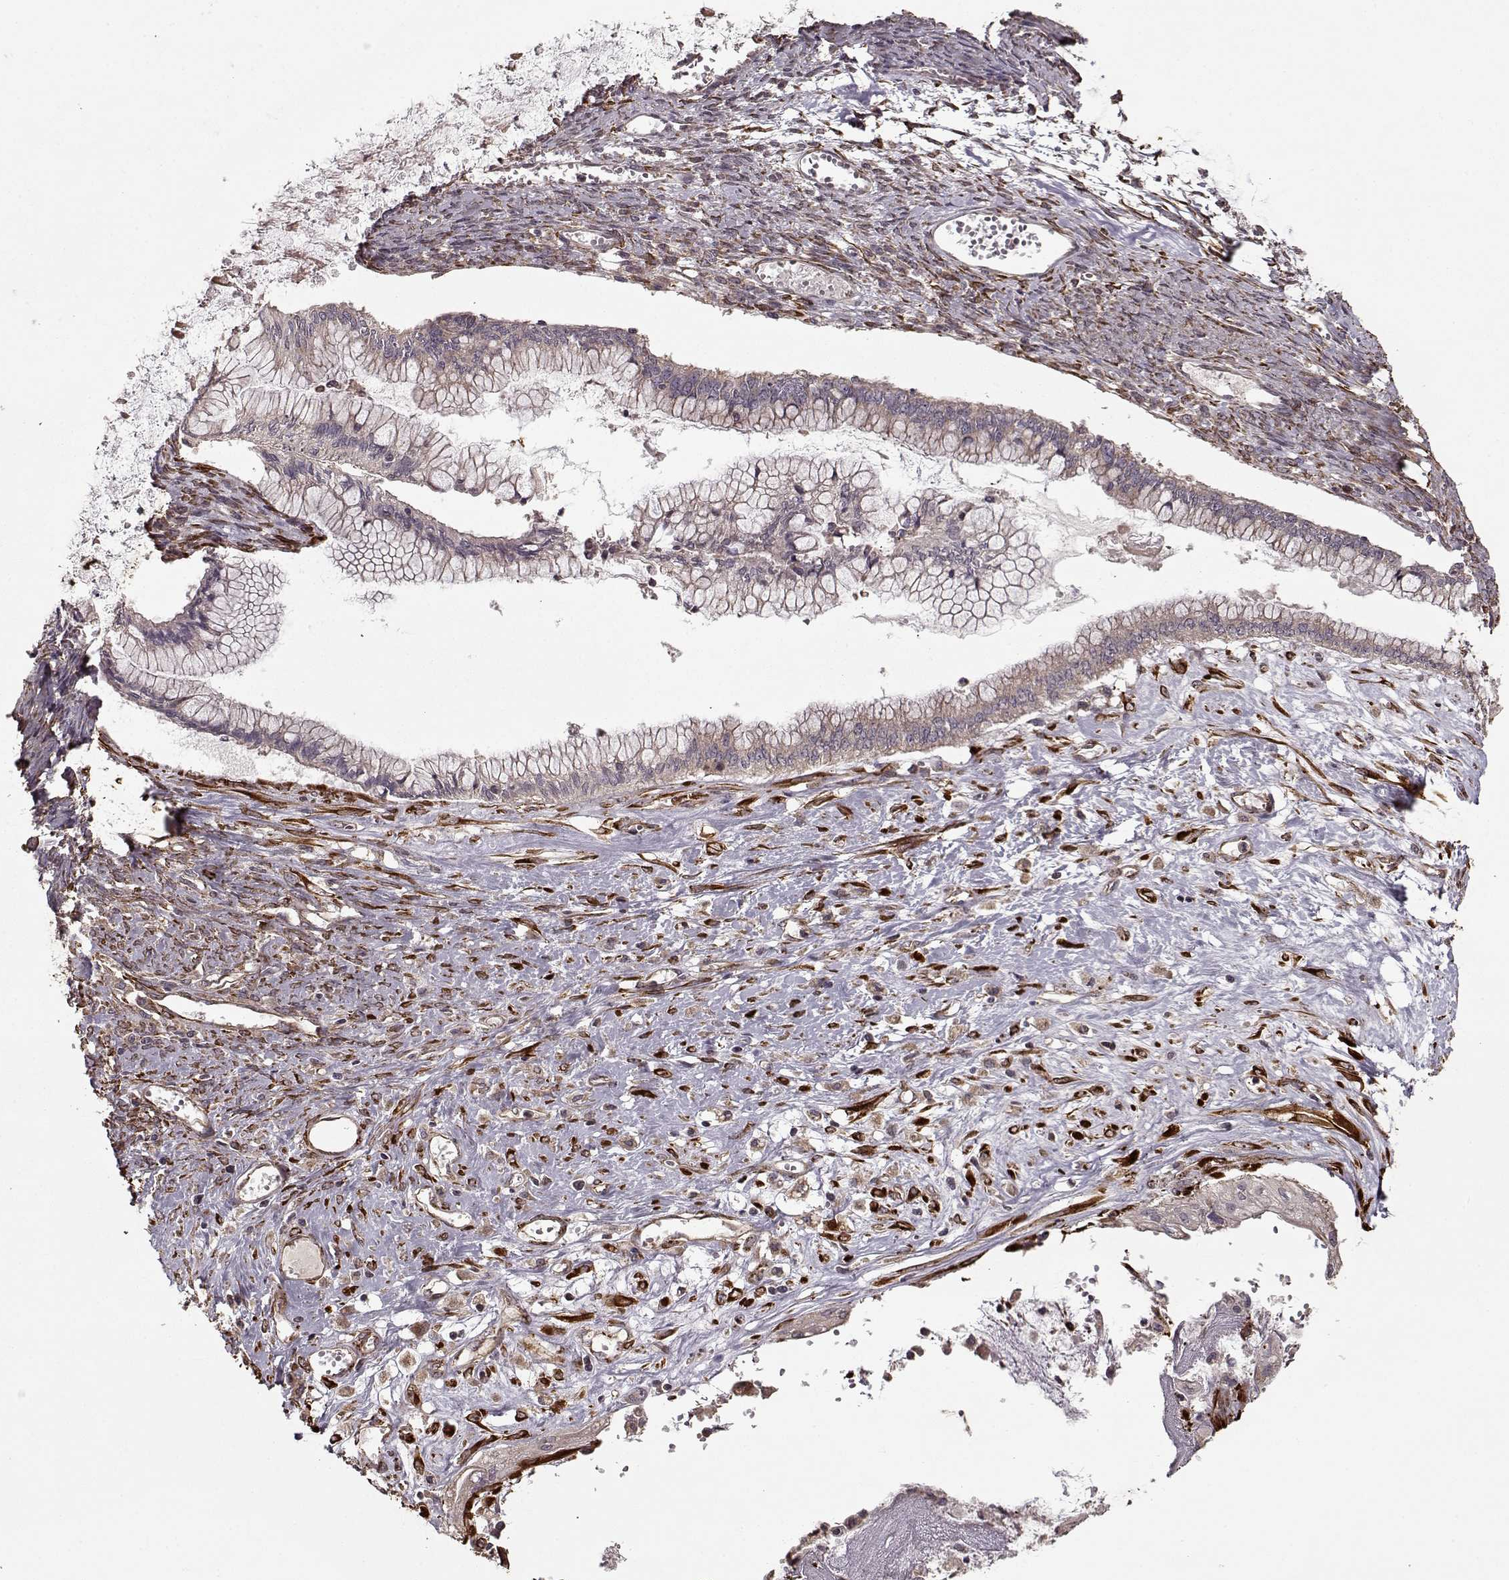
{"staining": {"intensity": "weak", "quantity": ">75%", "location": "cytoplasmic/membranous"}, "tissue": "ovarian cancer", "cell_type": "Tumor cells", "image_type": "cancer", "snomed": [{"axis": "morphology", "description": "Cystadenocarcinoma, mucinous, NOS"}, {"axis": "topography", "description": "Ovary"}], "caption": "A brown stain labels weak cytoplasmic/membranous expression of a protein in mucinous cystadenocarcinoma (ovarian) tumor cells. (DAB IHC with brightfield microscopy, high magnification).", "gene": "IMMP1L", "patient": {"sex": "female", "age": 67}}